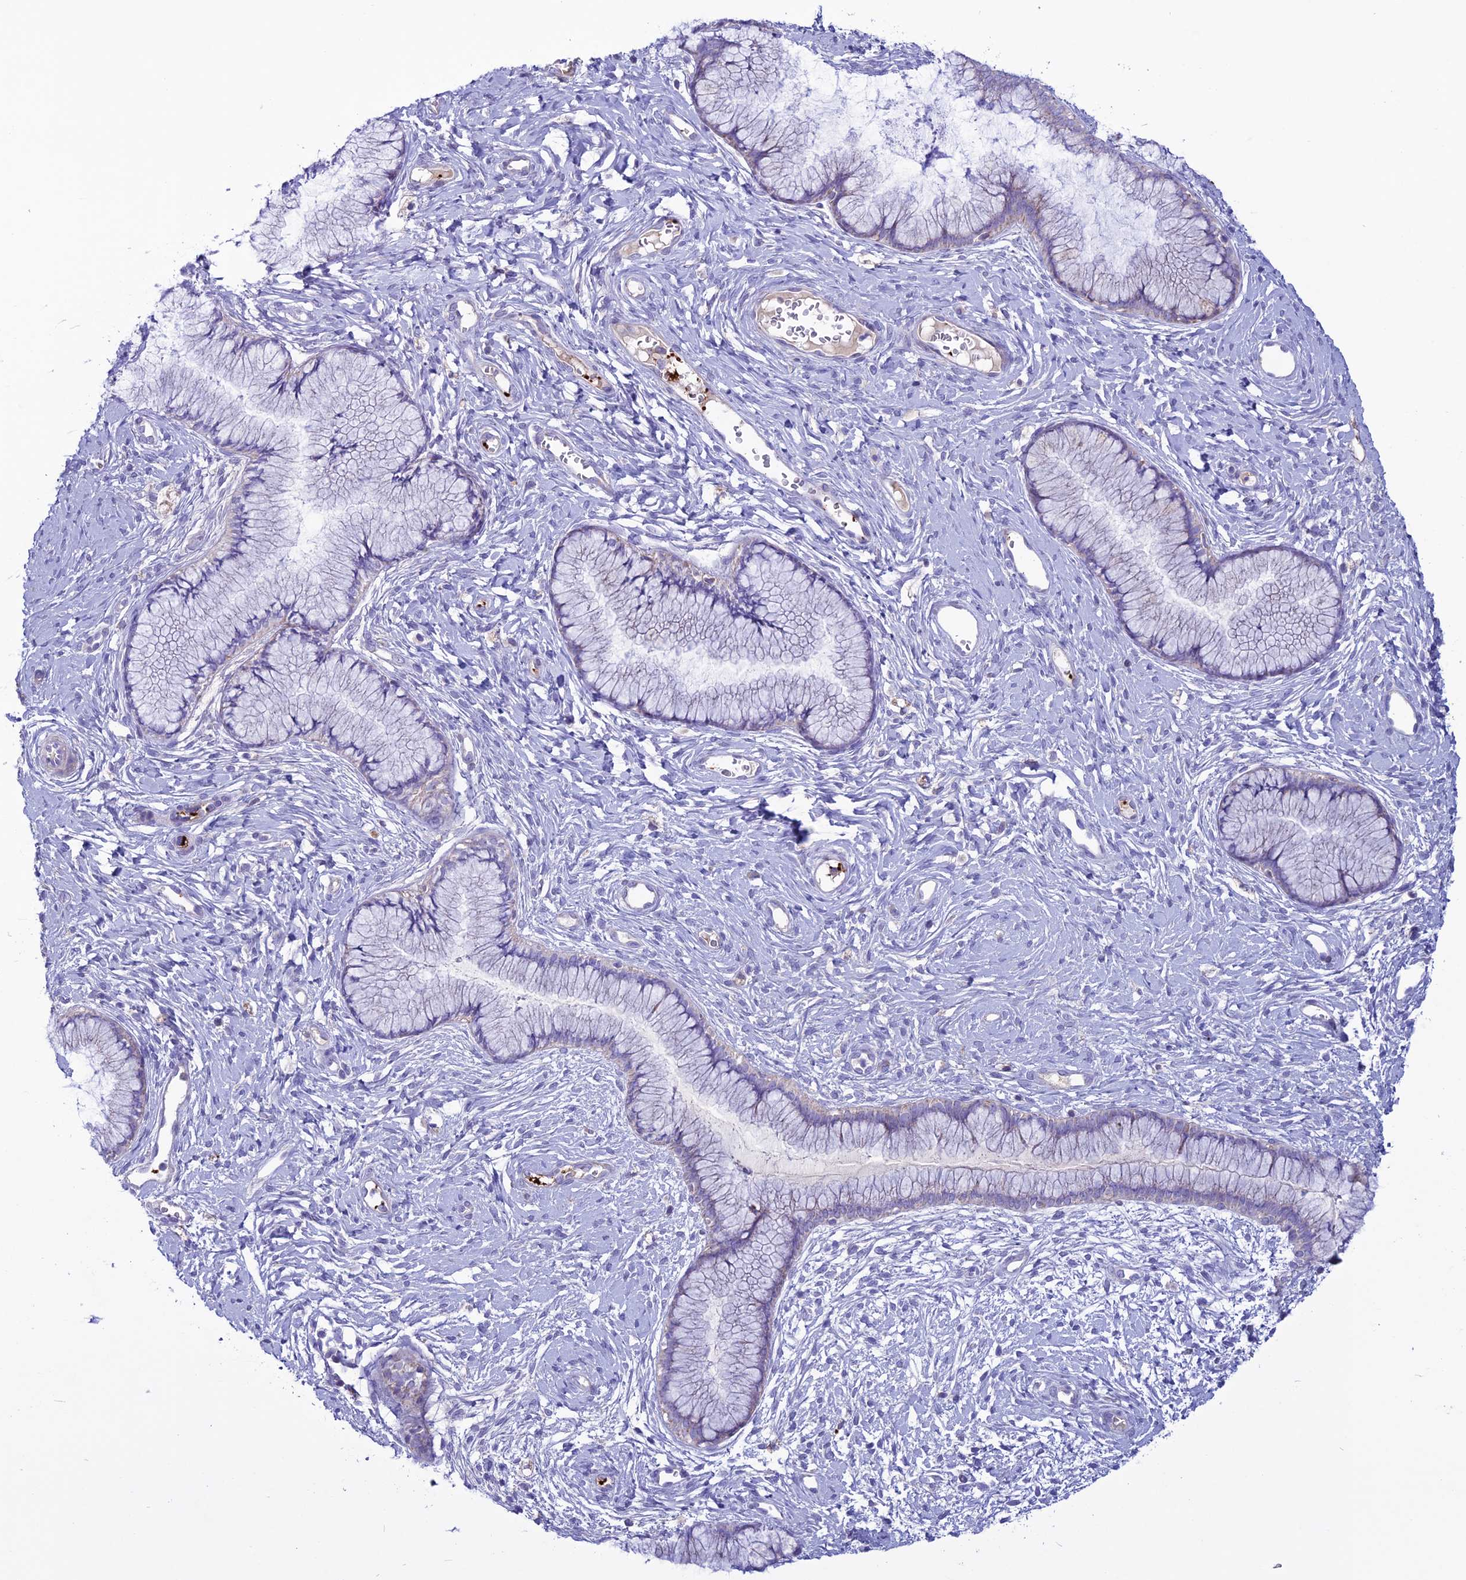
{"staining": {"intensity": "moderate", "quantity": "<25%", "location": "cytoplasmic/membranous"}, "tissue": "cervix", "cell_type": "Glandular cells", "image_type": "normal", "snomed": [{"axis": "morphology", "description": "Normal tissue, NOS"}, {"axis": "topography", "description": "Cervix"}], "caption": "Moderate cytoplasmic/membranous protein positivity is present in approximately <25% of glandular cells in cervix. (DAB IHC, brown staining for protein, blue staining for nuclei).", "gene": "C21orf140", "patient": {"sex": "female", "age": 42}}